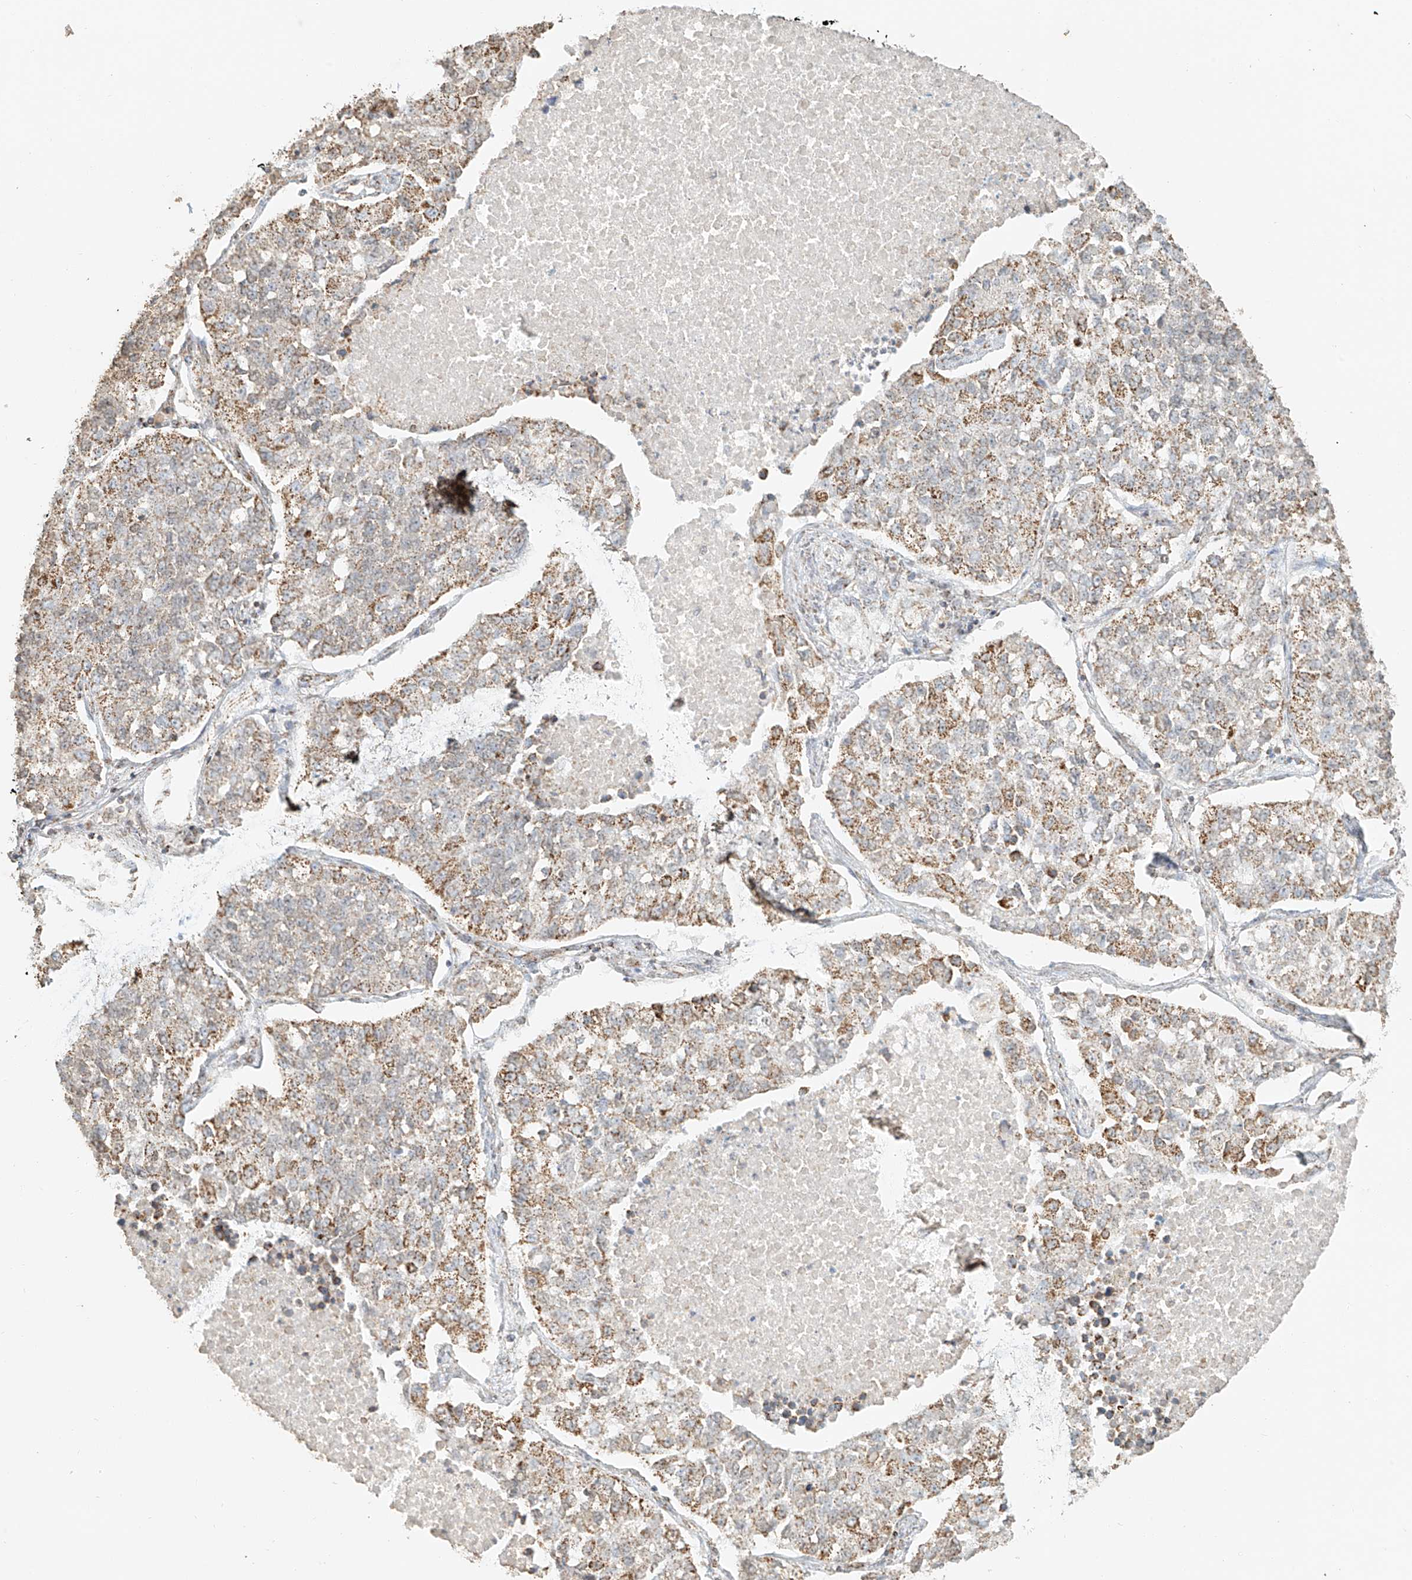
{"staining": {"intensity": "moderate", "quantity": "25%-75%", "location": "cytoplasmic/membranous"}, "tissue": "lung cancer", "cell_type": "Tumor cells", "image_type": "cancer", "snomed": [{"axis": "morphology", "description": "Adenocarcinoma, NOS"}, {"axis": "topography", "description": "Lung"}], "caption": "Protein staining by immunohistochemistry demonstrates moderate cytoplasmic/membranous staining in approximately 25%-75% of tumor cells in lung cancer.", "gene": "MIPEP", "patient": {"sex": "male", "age": 49}}